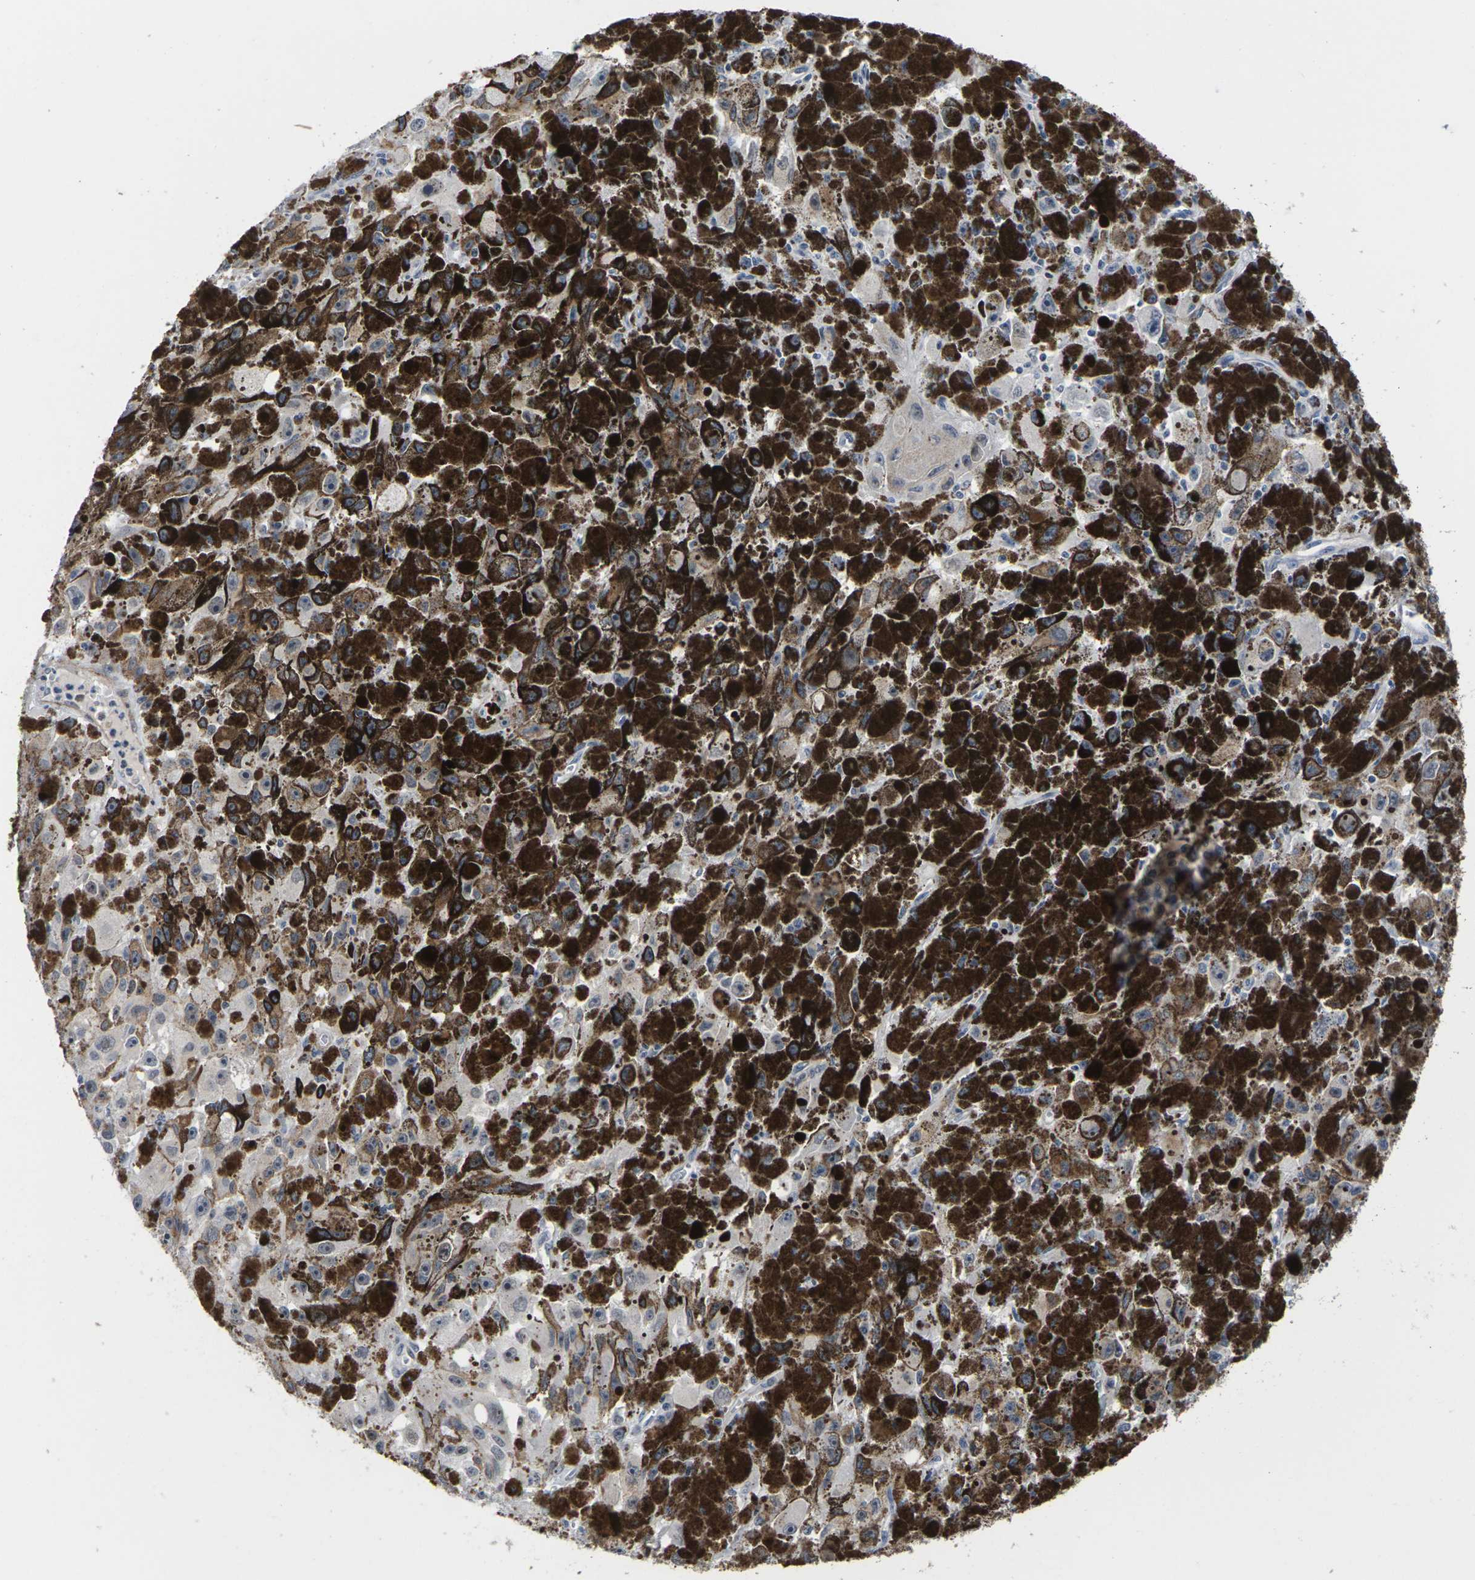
{"staining": {"intensity": "negative", "quantity": "none", "location": "none"}, "tissue": "melanoma", "cell_type": "Tumor cells", "image_type": "cancer", "snomed": [{"axis": "morphology", "description": "Malignant melanoma, NOS"}, {"axis": "topography", "description": "Skin"}], "caption": "DAB immunohistochemical staining of human malignant melanoma reveals no significant staining in tumor cells.", "gene": "ST6GAL2", "patient": {"sex": "female", "age": 104}}